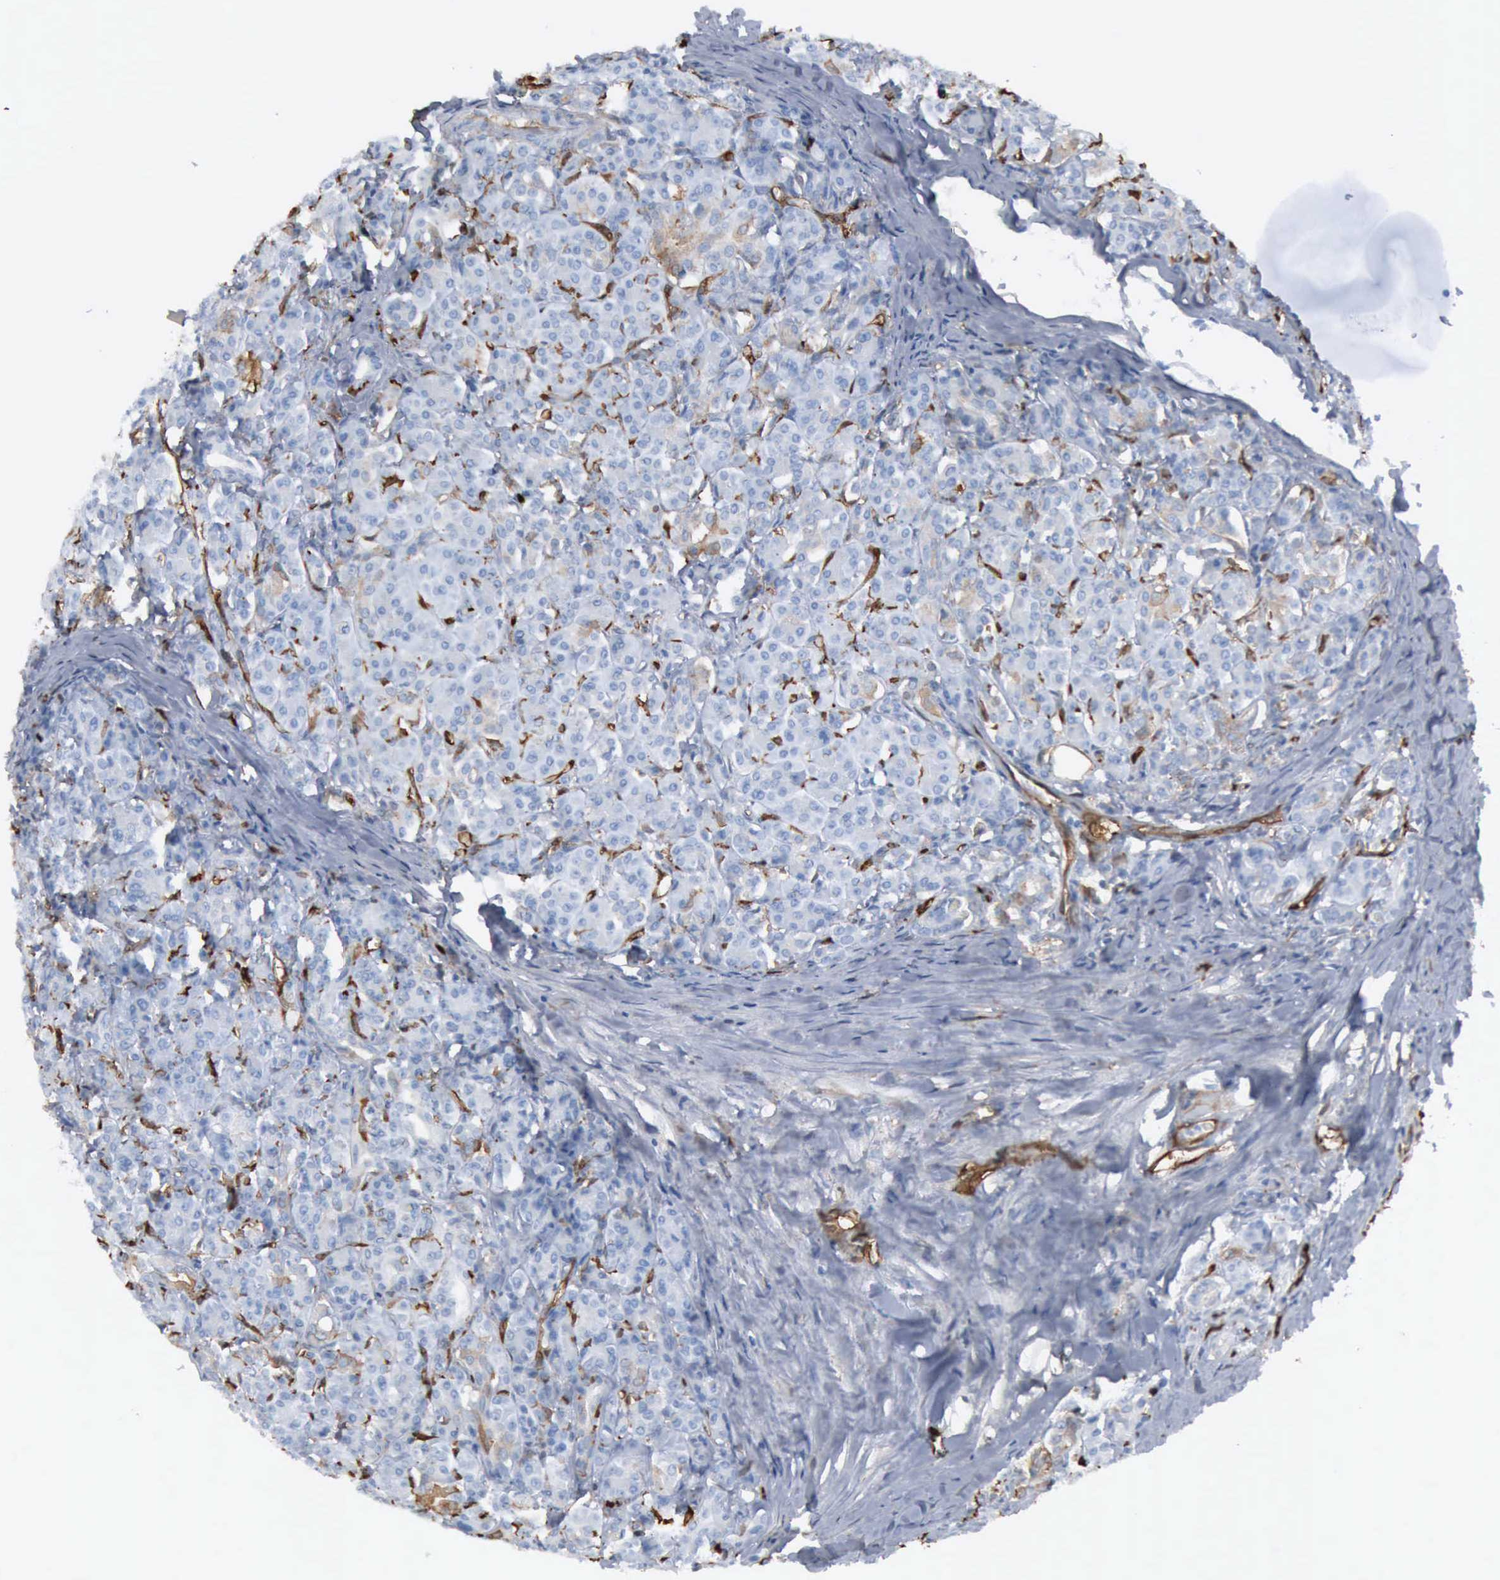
{"staining": {"intensity": "negative", "quantity": "none", "location": "none"}, "tissue": "pancreas", "cell_type": "Exocrine glandular cells", "image_type": "normal", "snomed": [{"axis": "morphology", "description": "Normal tissue, NOS"}, {"axis": "topography", "description": "Lymph node"}, {"axis": "topography", "description": "Pancreas"}], "caption": "Immunohistochemistry photomicrograph of benign pancreas stained for a protein (brown), which shows no expression in exocrine glandular cells.", "gene": "FSCN1", "patient": {"sex": "male", "age": 59}}